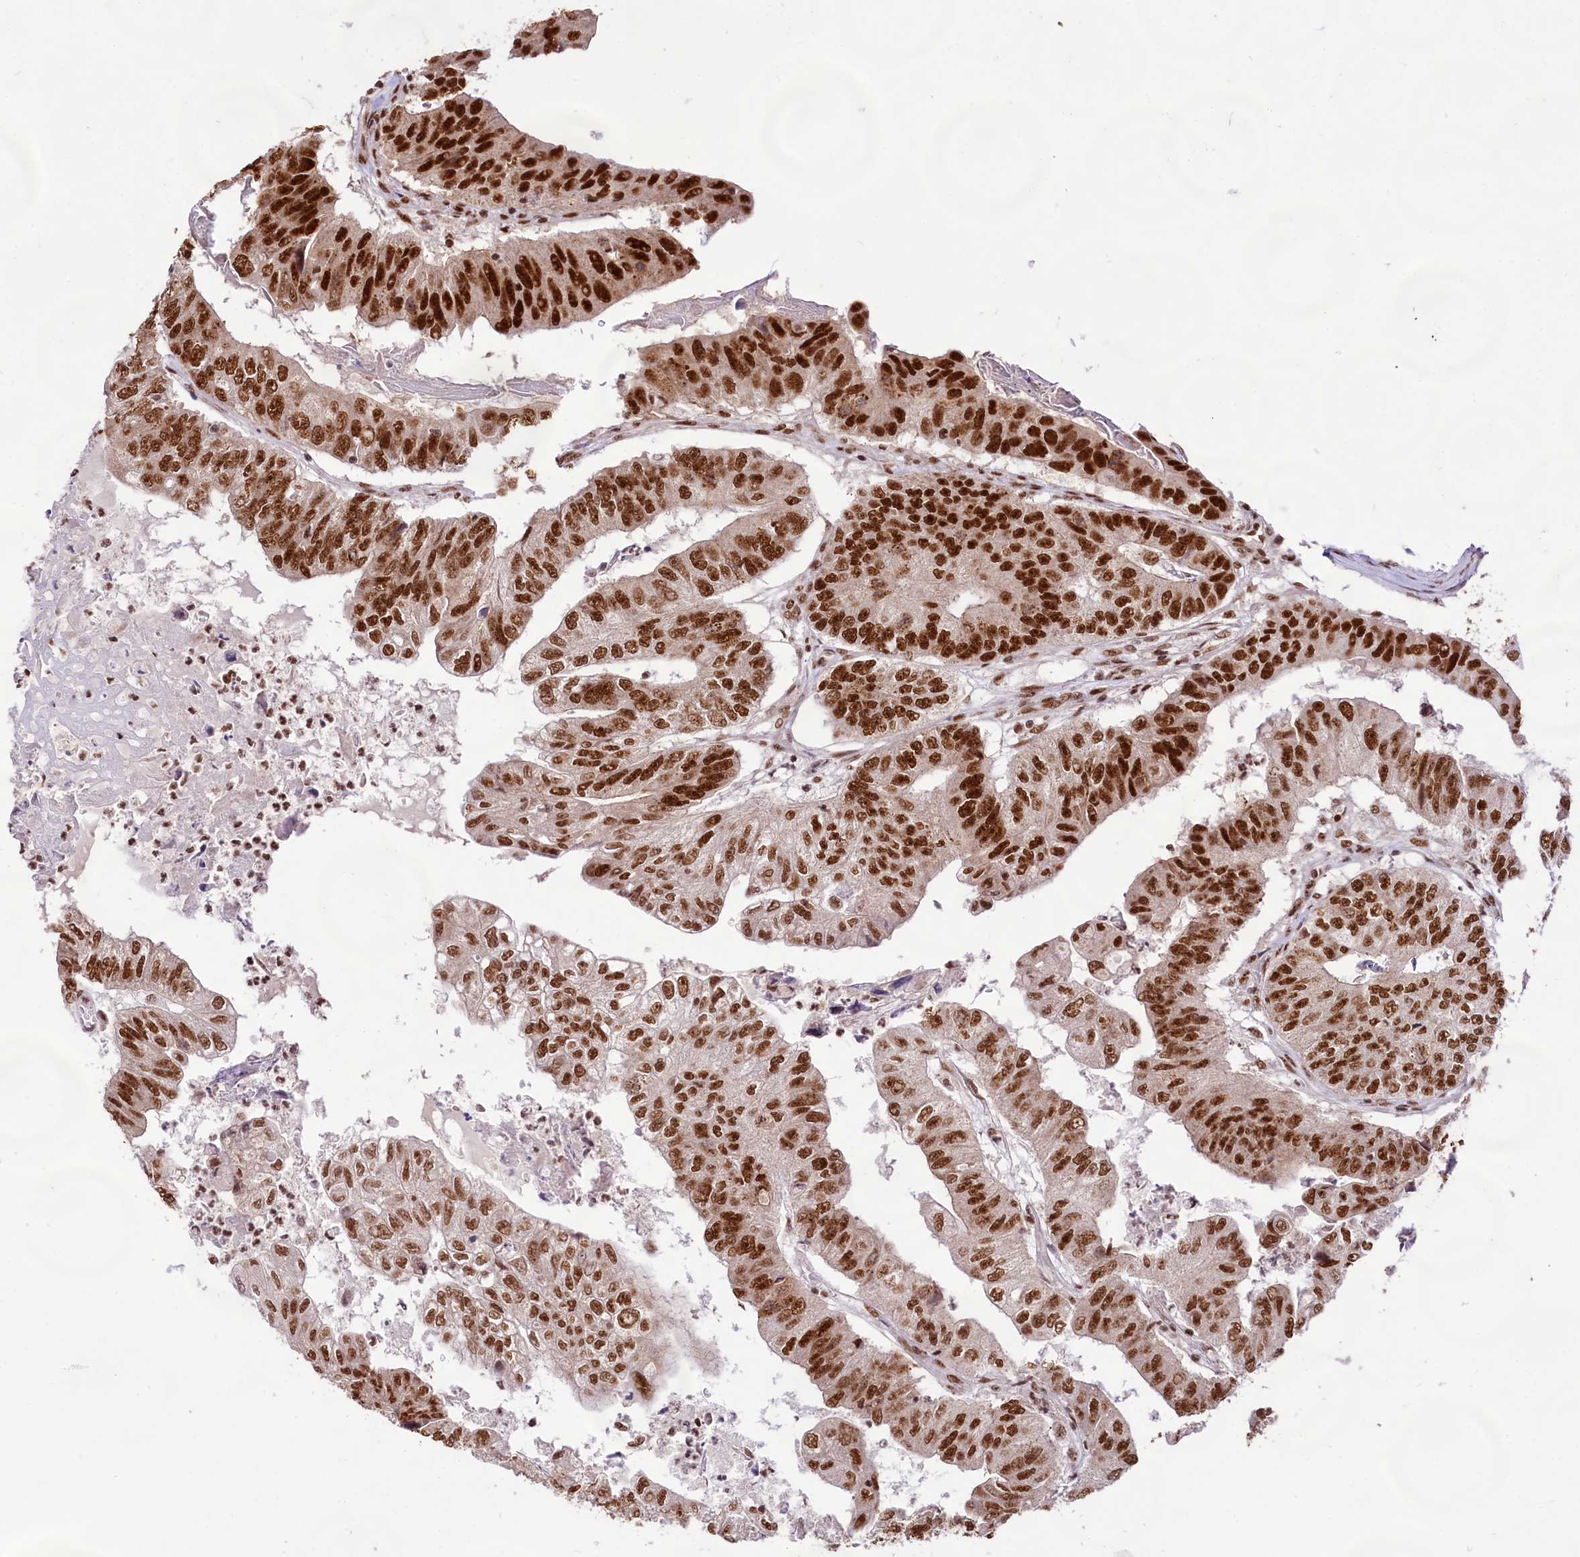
{"staining": {"intensity": "strong", "quantity": ">75%", "location": "nuclear"}, "tissue": "colorectal cancer", "cell_type": "Tumor cells", "image_type": "cancer", "snomed": [{"axis": "morphology", "description": "Adenocarcinoma, NOS"}, {"axis": "topography", "description": "Colon"}], "caption": "Strong nuclear expression is appreciated in approximately >75% of tumor cells in colorectal adenocarcinoma.", "gene": "HIRA", "patient": {"sex": "female", "age": 67}}